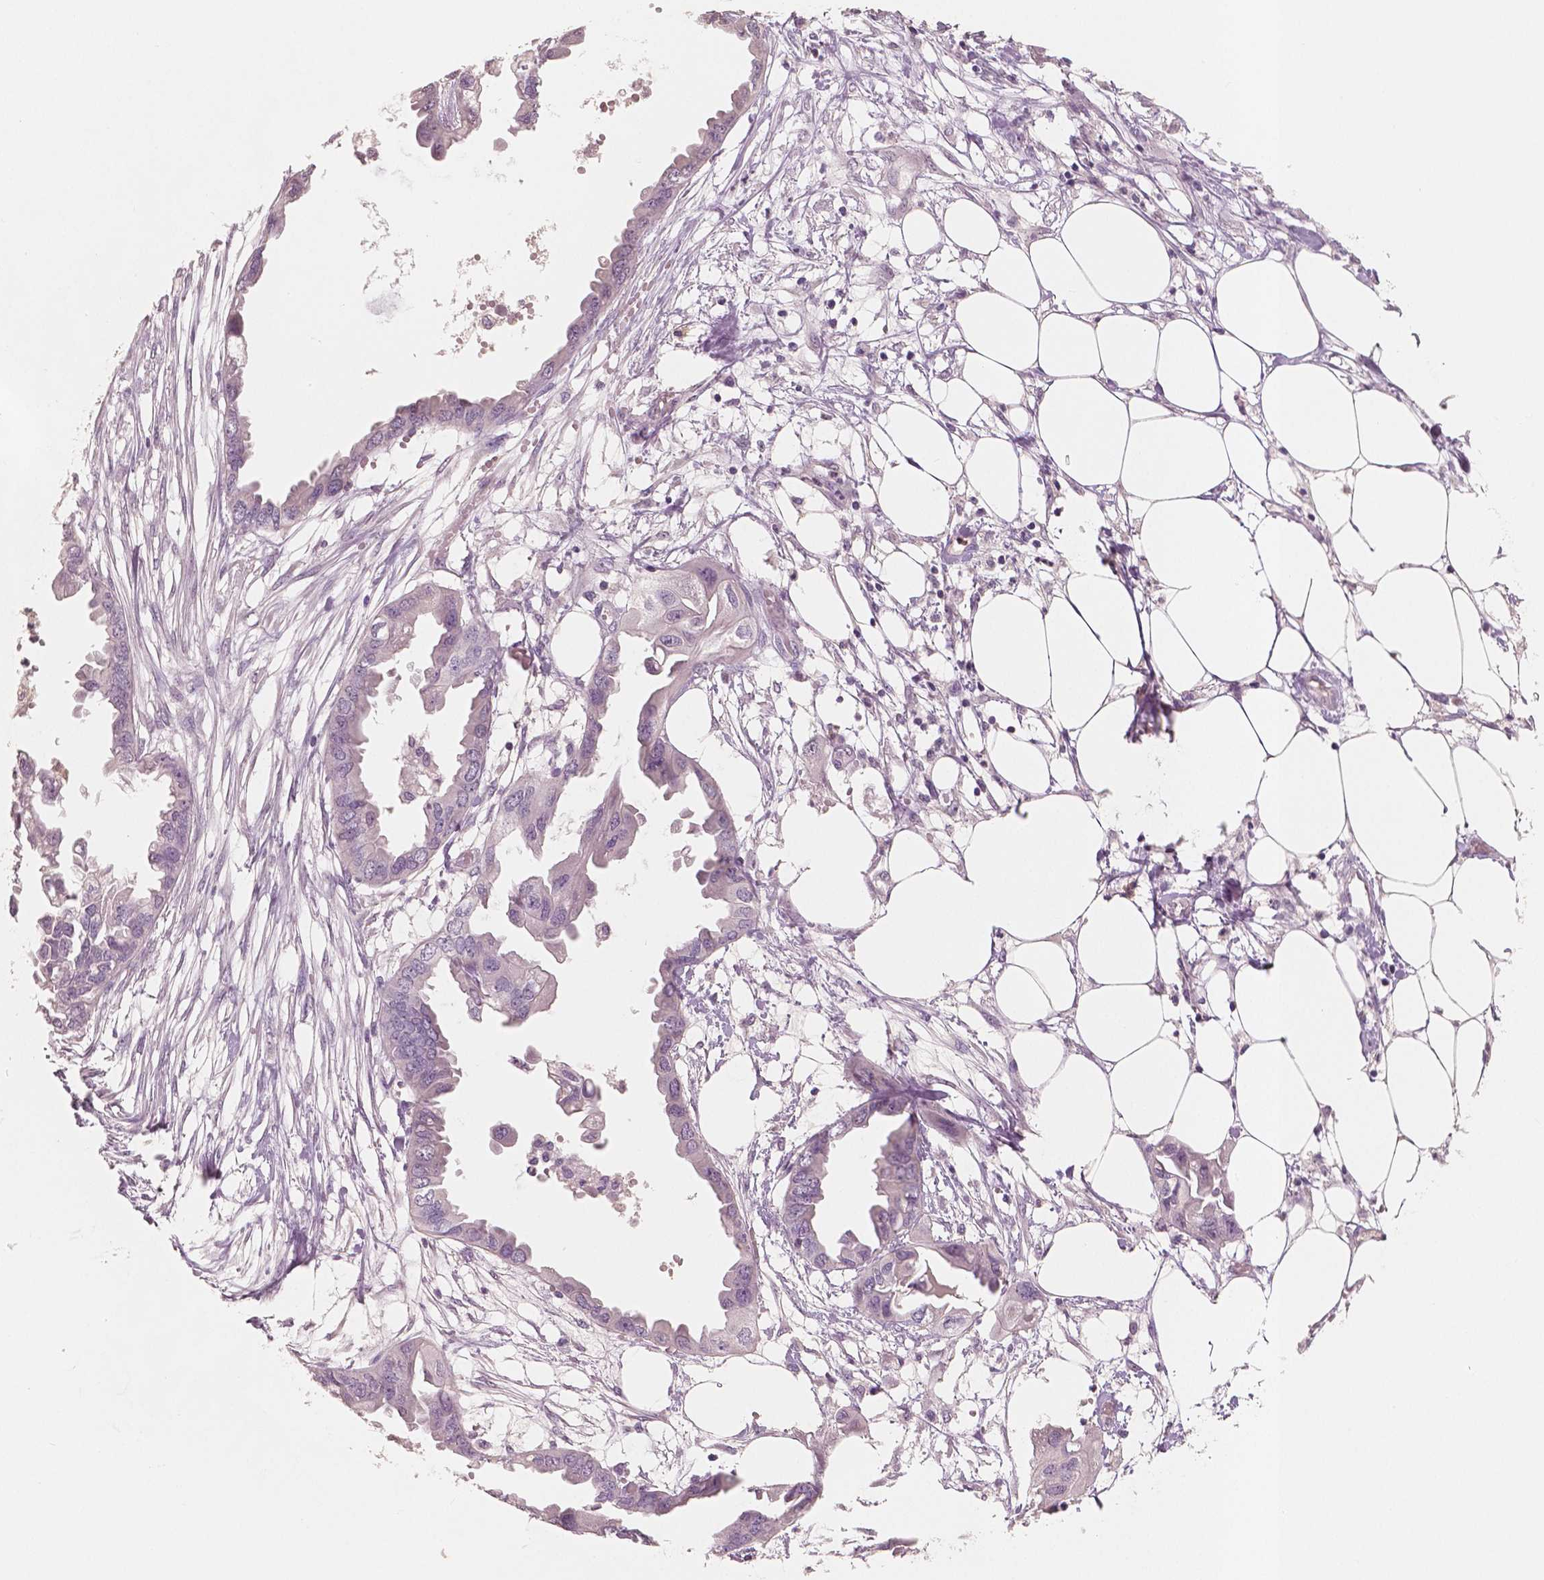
{"staining": {"intensity": "negative", "quantity": "none", "location": "none"}, "tissue": "endometrial cancer", "cell_type": "Tumor cells", "image_type": "cancer", "snomed": [{"axis": "morphology", "description": "Adenocarcinoma, NOS"}, {"axis": "morphology", "description": "Adenocarcinoma, metastatic, NOS"}, {"axis": "topography", "description": "Adipose tissue"}, {"axis": "topography", "description": "Endometrium"}], "caption": "Endometrial cancer was stained to show a protein in brown. There is no significant staining in tumor cells.", "gene": "KIT", "patient": {"sex": "female", "age": 67}}